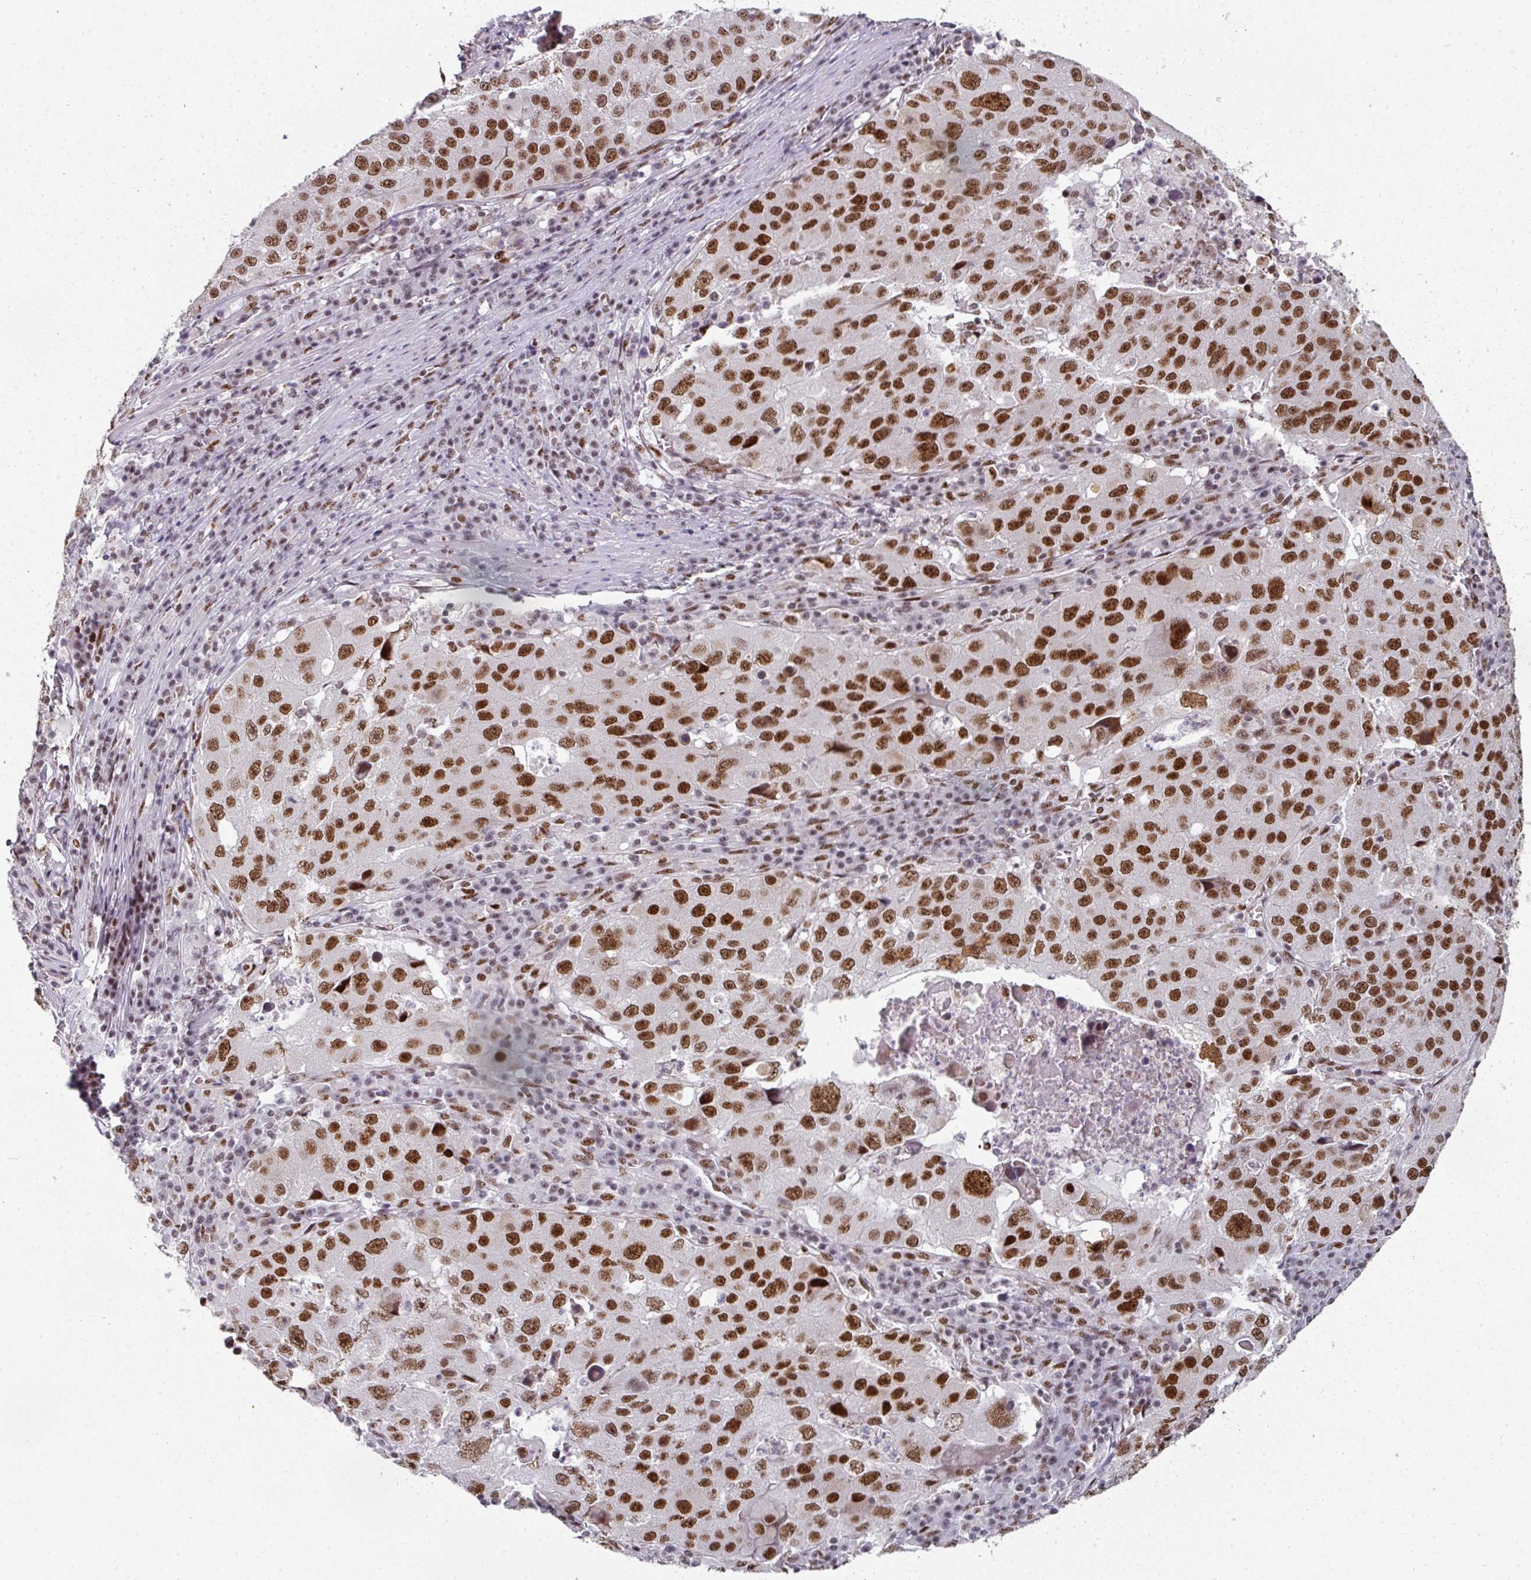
{"staining": {"intensity": "strong", "quantity": ">75%", "location": "nuclear"}, "tissue": "stomach cancer", "cell_type": "Tumor cells", "image_type": "cancer", "snomed": [{"axis": "morphology", "description": "Adenocarcinoma, NOS"}, {"axis": "topography", "description": "Stomach"}], "caption": "Tumor cells display high levels of strong nuclear positivity in about >75% of cells in human adenocarcinoma (stomach). (IHC, brightfield microscopy, high magnification).", "gene": "RAD50", "patient": {"sex": "male", "age": 71}}